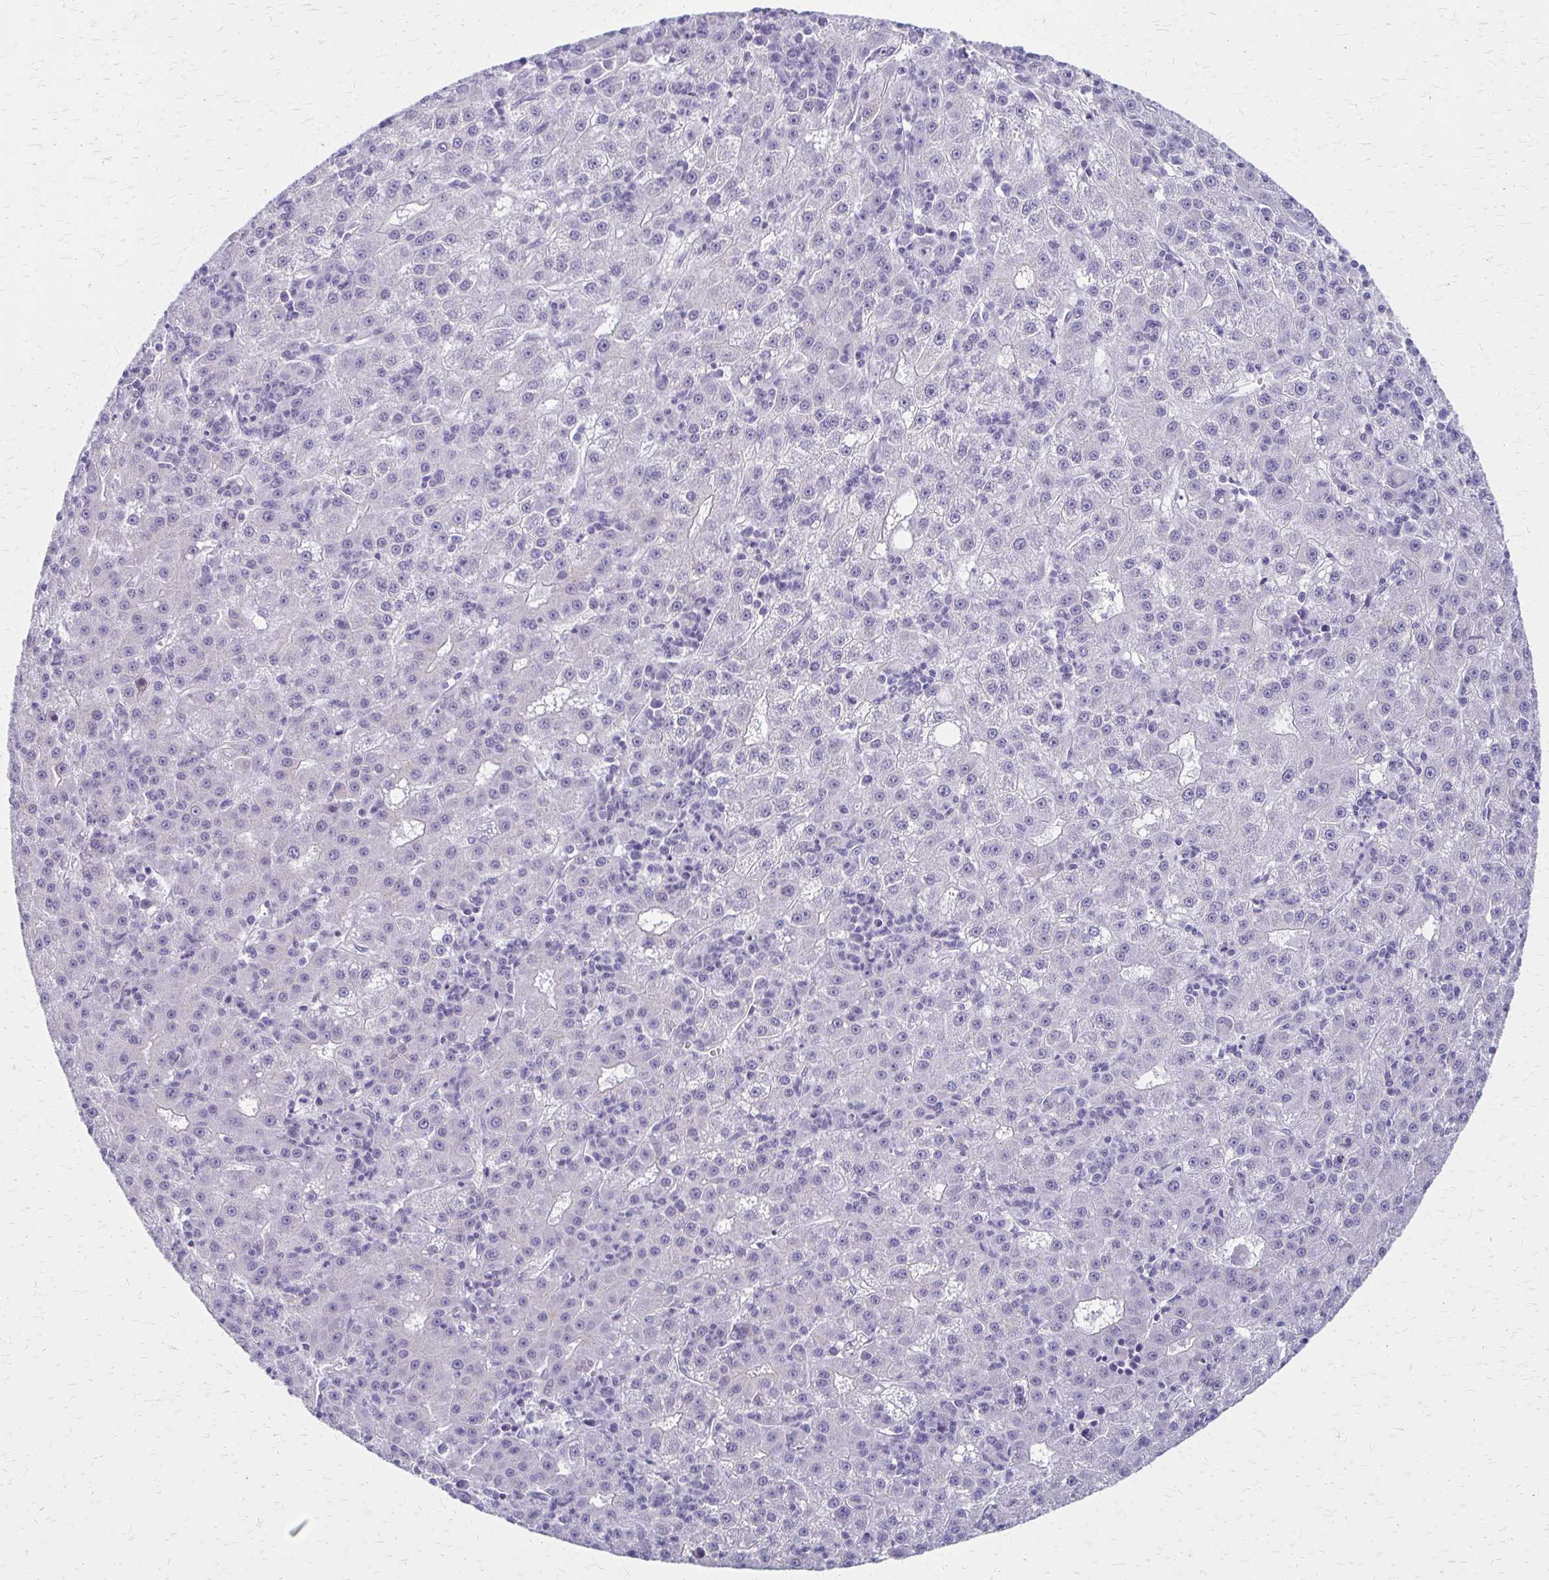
{"staining": {"intensity": "negative", "quantity": "none", "location": "none"}, "tissue": "liver cancer", "cell_type": "Tumor cells", "image_type": "cancer", "snomed": [{"axis": "morphology", "description": "Carcinoma, Hepatocellular, NOS"}, {"axis": "topography", "description": "Liver"}], "caption": "Tumor cells are negative for brown protein staining in hepatocellular carcinoma (liver).", "gene": "IVL", "patient": {"sex": "male", "age": 76}}